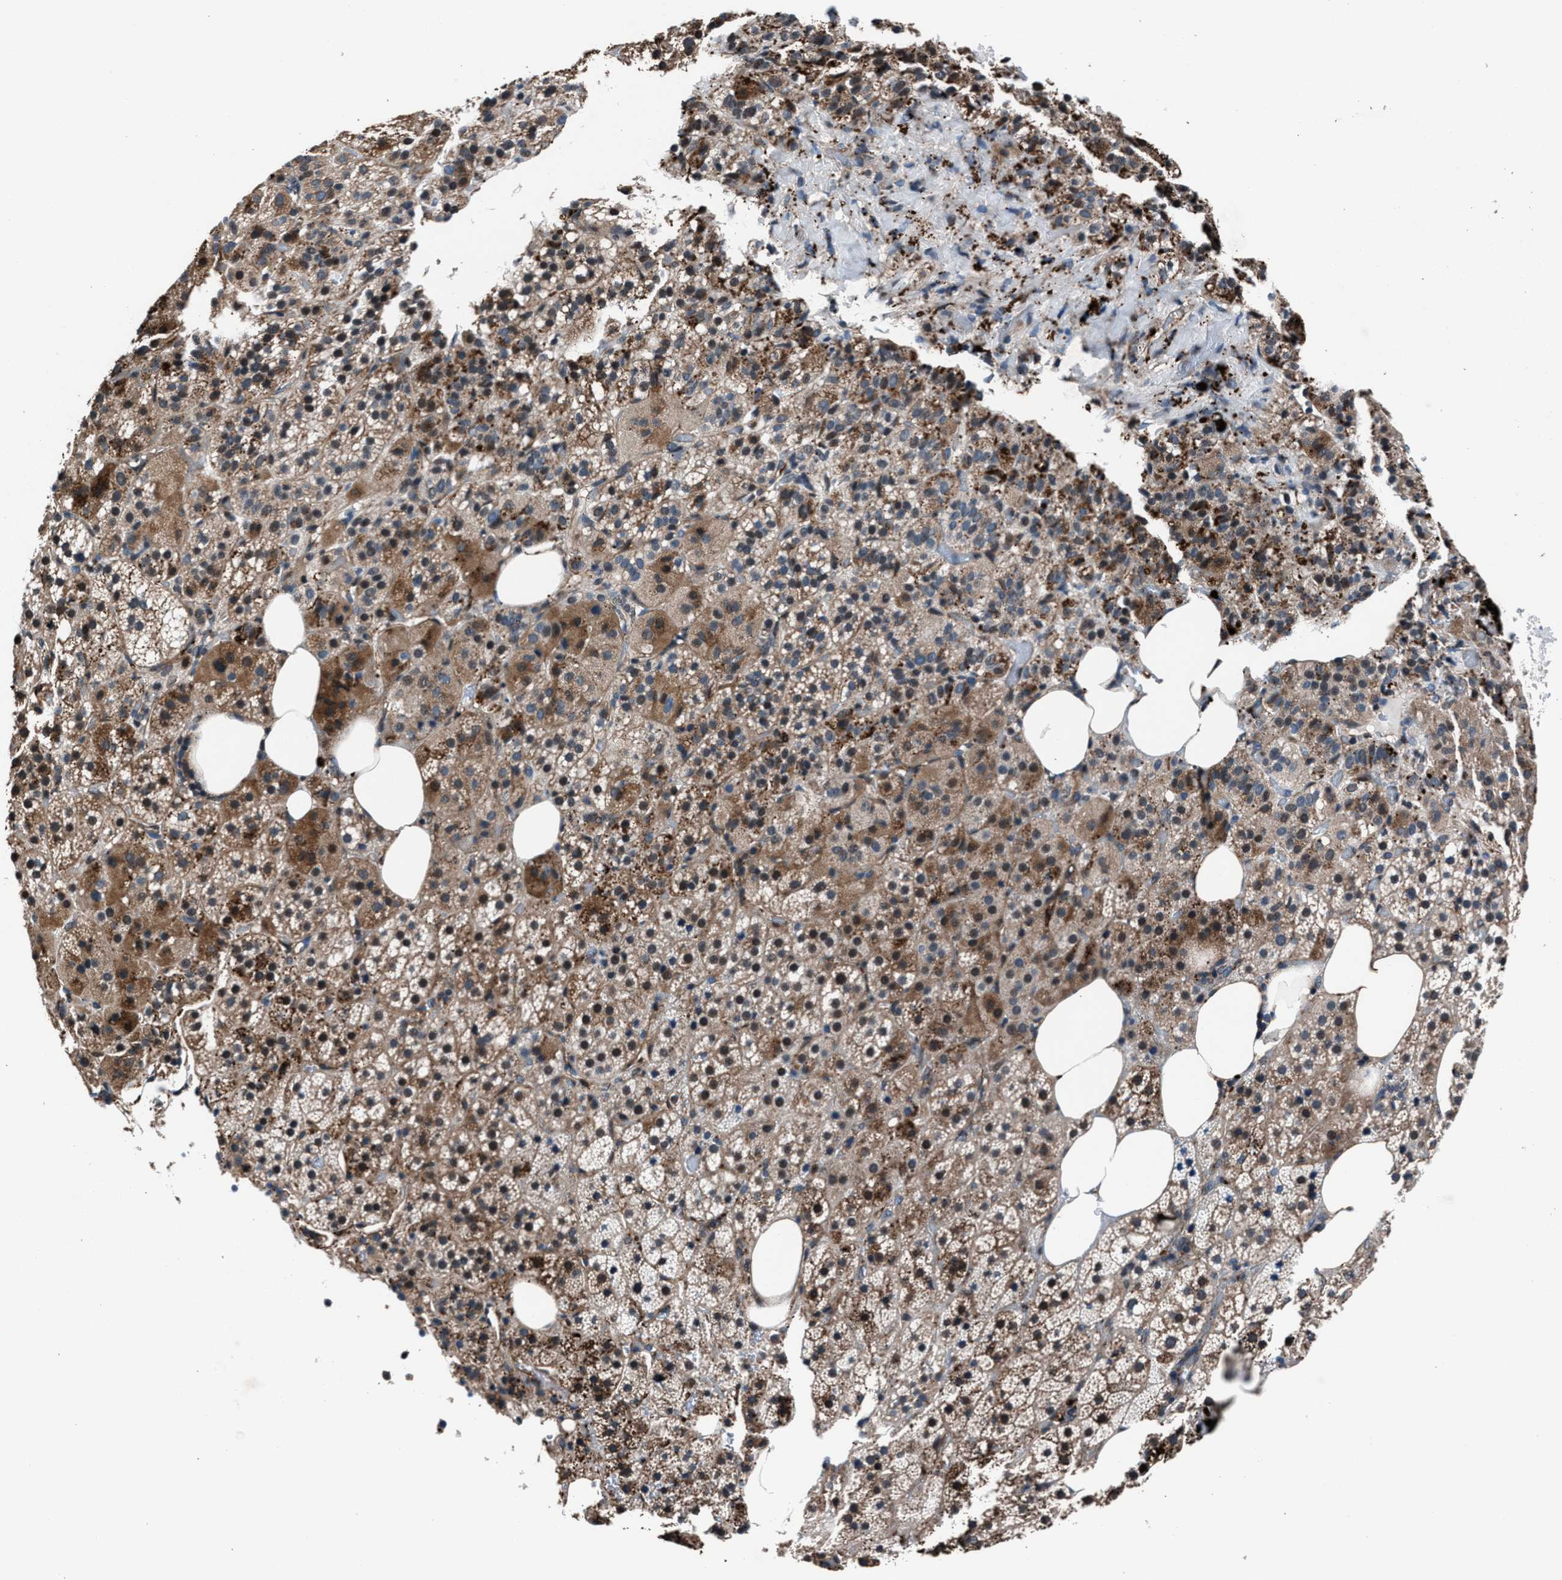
{"staining": {"intensity": "moderate", "quantity": "25%-75%", "location": "cytoplasmic/membranous"}, "tissue": "adrenal gland", "cell_type": "Glandular cells", "image_type": "normal", "snomed": [{"axis": "morphology", "description": "Normal tissue, NOS"}, {"axis": "topography", "description": "Adrenal gland"}], "caption": "A medium amount of moderate cytoplasmic/membranous expression is seen in about 25%-75% of glandular cells in benign adrenal gland.", "gene": "MFSD11", "patient": {"sex": "female", "age": 59}}